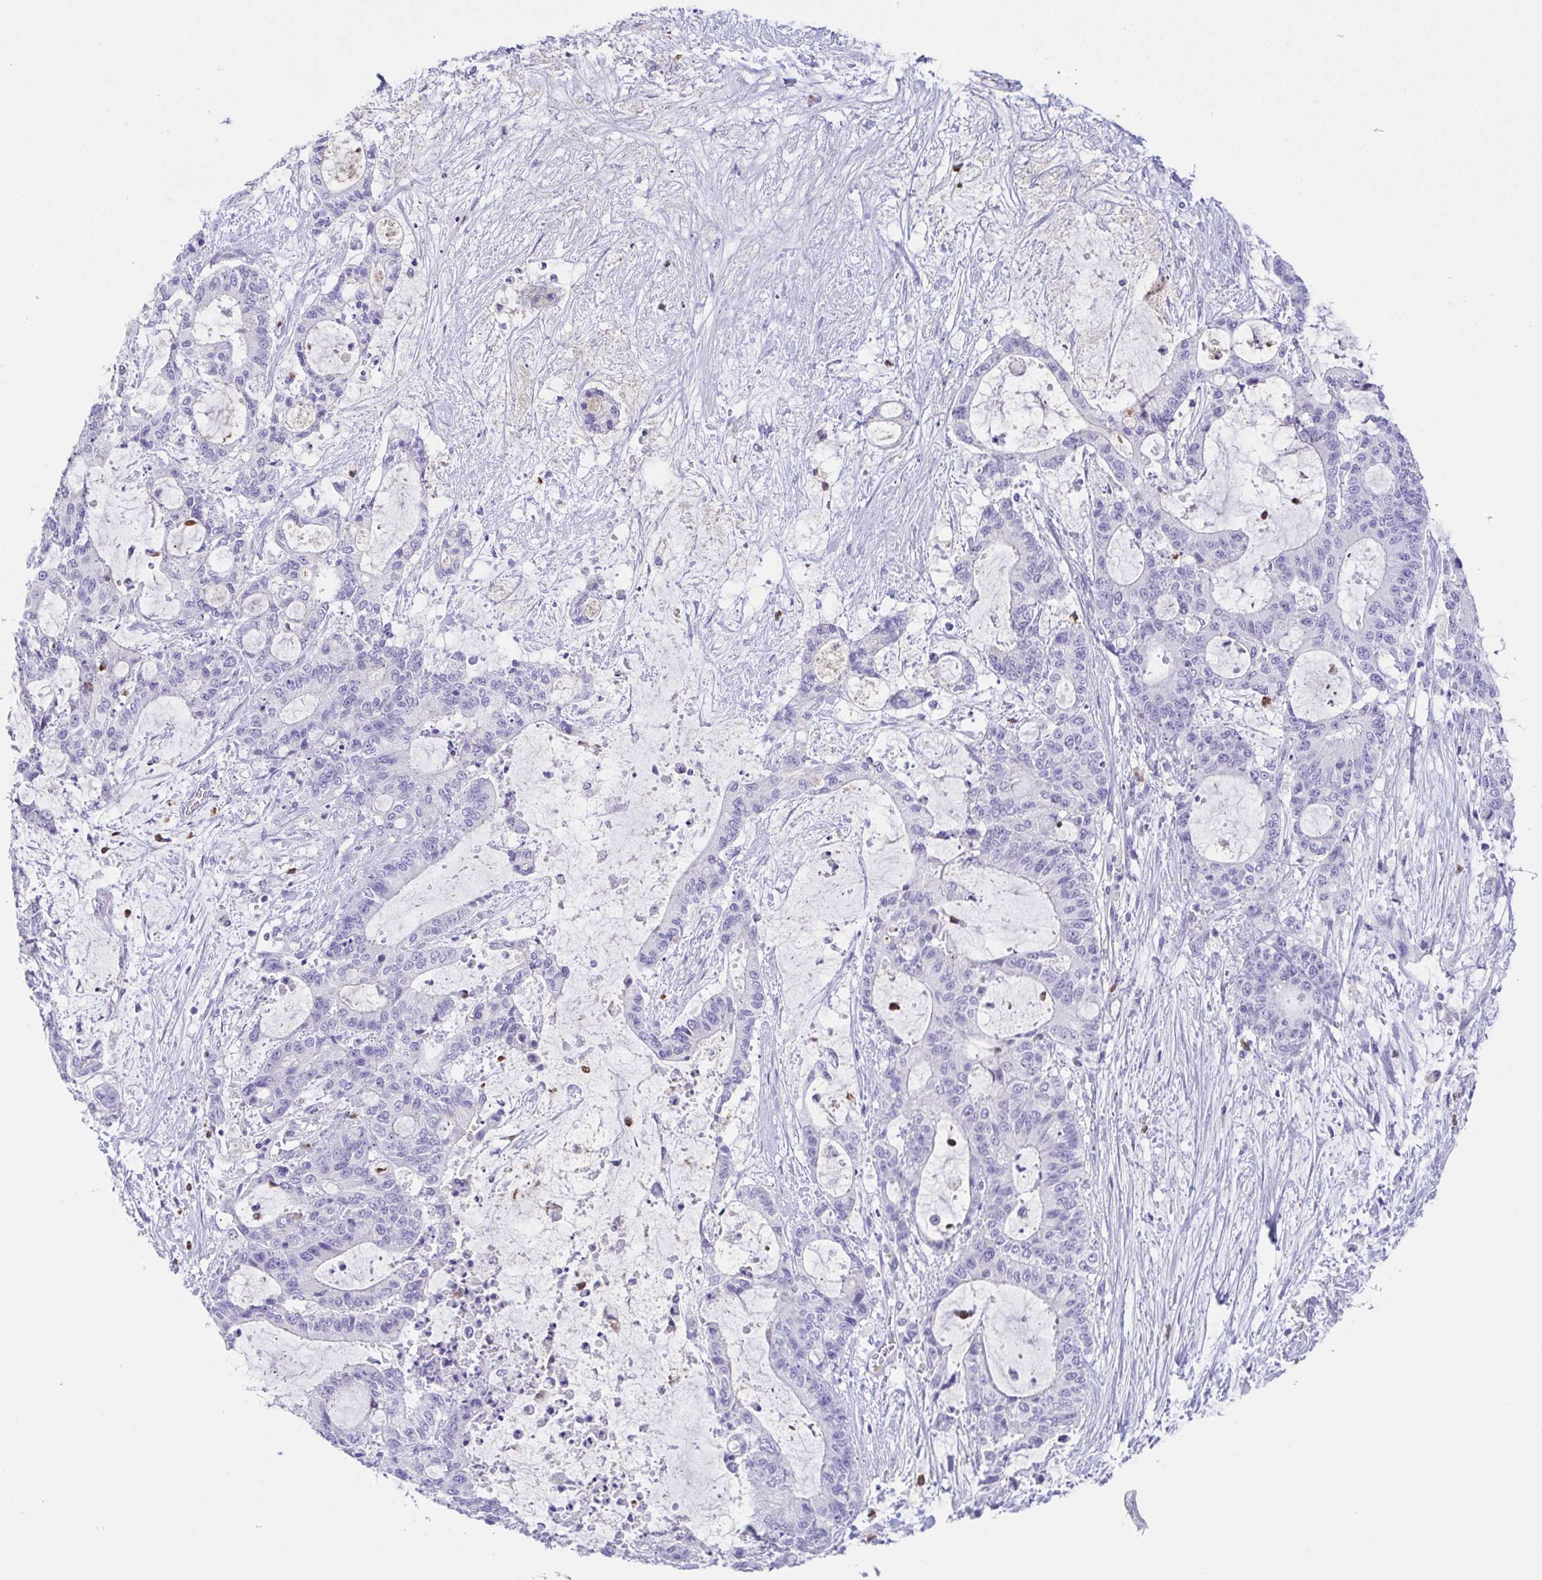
{"staining": {"intensity": "negative", "quantity": "none", "location": "none"}, "tissue": "liver cancer", "cell_type": "Tumor cells", "image_type": "cancer", "snomed": [{"axis": "morphology", "description": "Normal tissue, NOS"}, {"axis": "morphology", "description": "Cholangiocarcinoma"}, {"axis": "topography", "description": "Liver"}, {"axis": "topography", "description": "Peripheral nerve tissue"}], "caption": "Immunohistochemical staining of cholangiocarcinoma (liver) exhibits no significant positivity in tumor cells.", "gene": "ARPP21", "patient": {"sex": "female", "age": 73}}